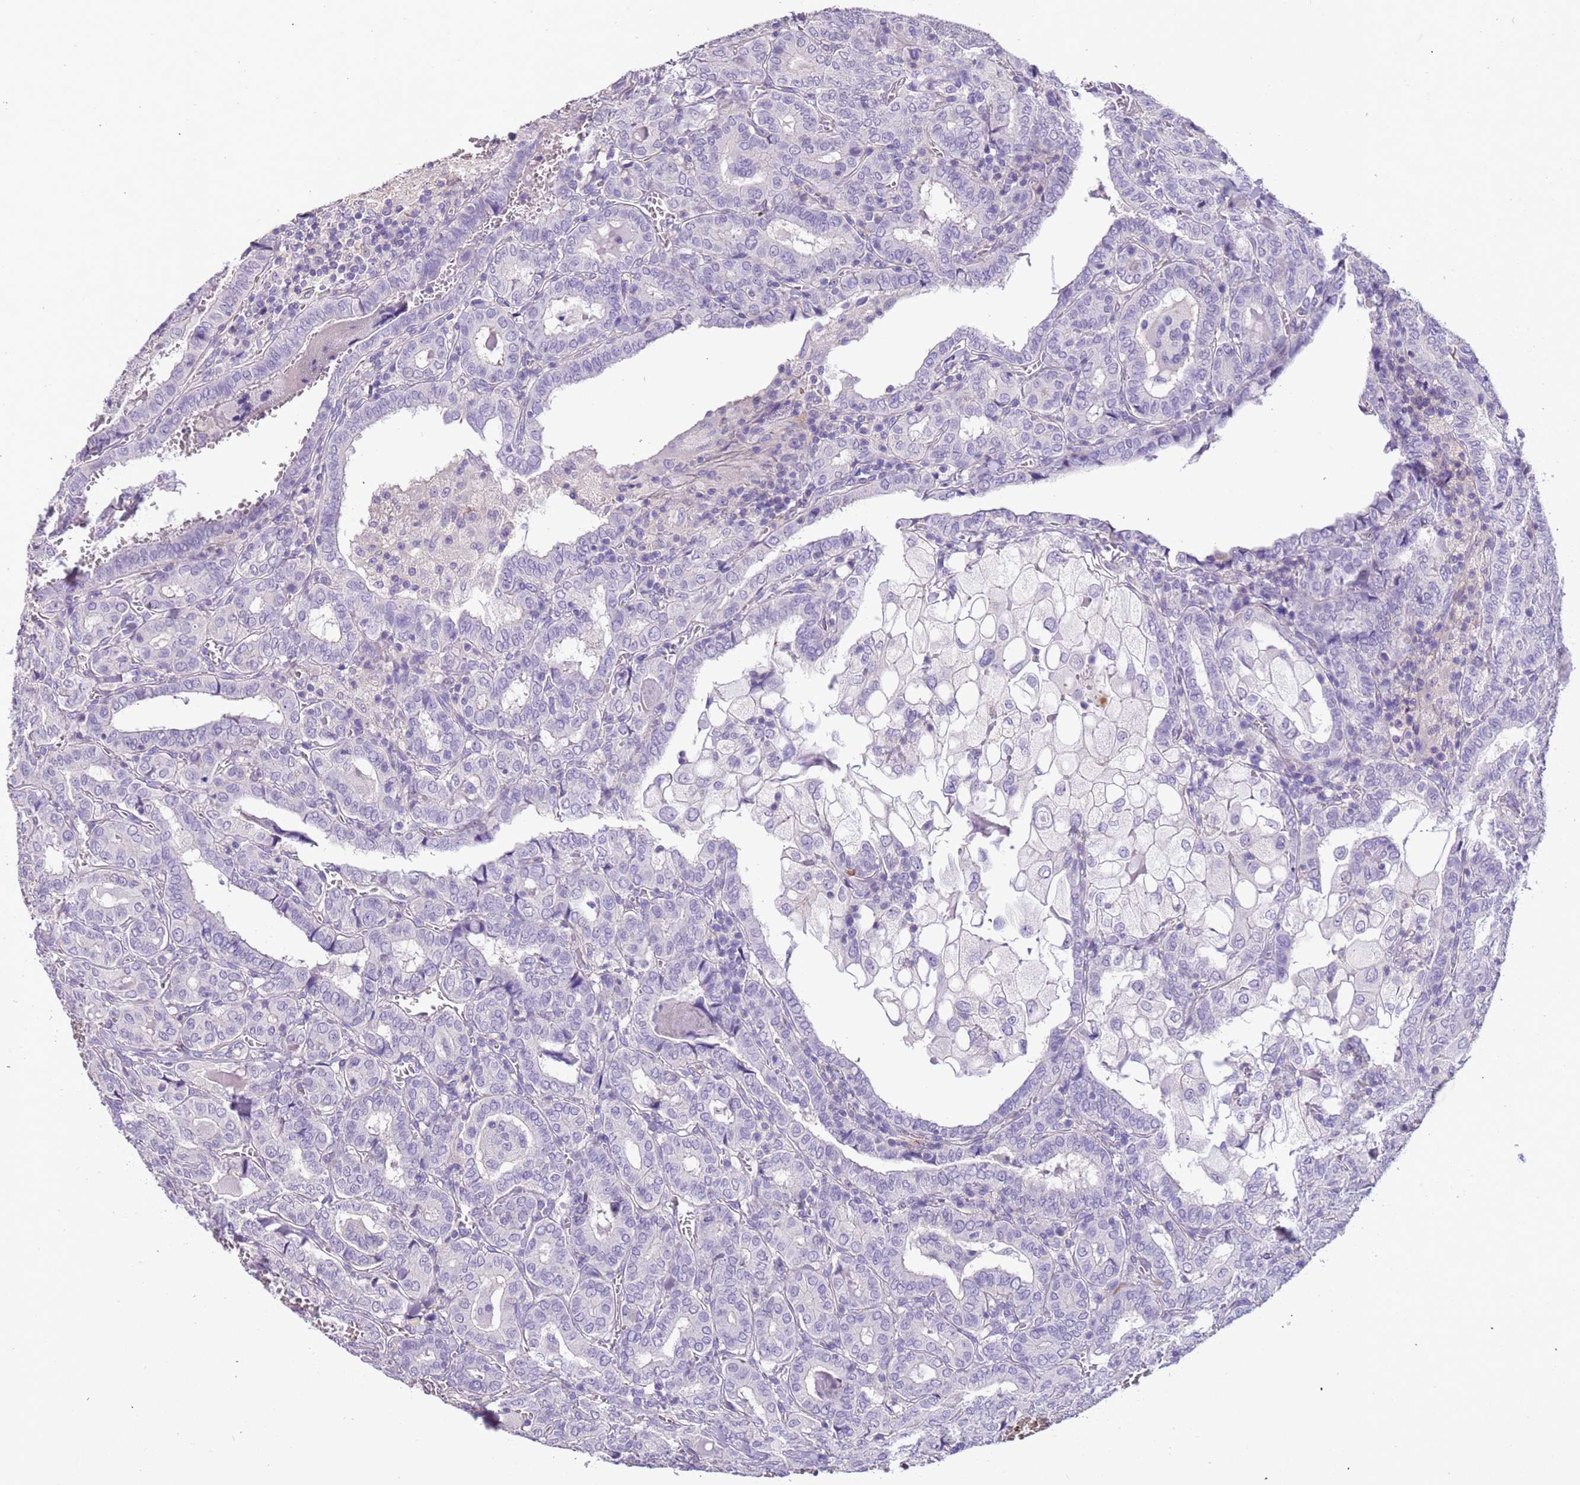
{"staining": {"intensity": "negative", "quantity": "none", "location": "none"}, "tissue": "thyroid cancer", "cell_type": "Tumor cells", "image_type": "cancer", "snomed": [{"axis": "morphology", "description": "Papillary adenocarcinoma, NOS"}, {"axis": "topography", "description": "Thyroid gland"}], "caption": "Immunohistochemistry (IHC) of human papillary adenocarcinoma (thyroid) shows no staining in tumor cells.", "gene": "PCGF2", "patient": {"sex": "female", "age": 72}}